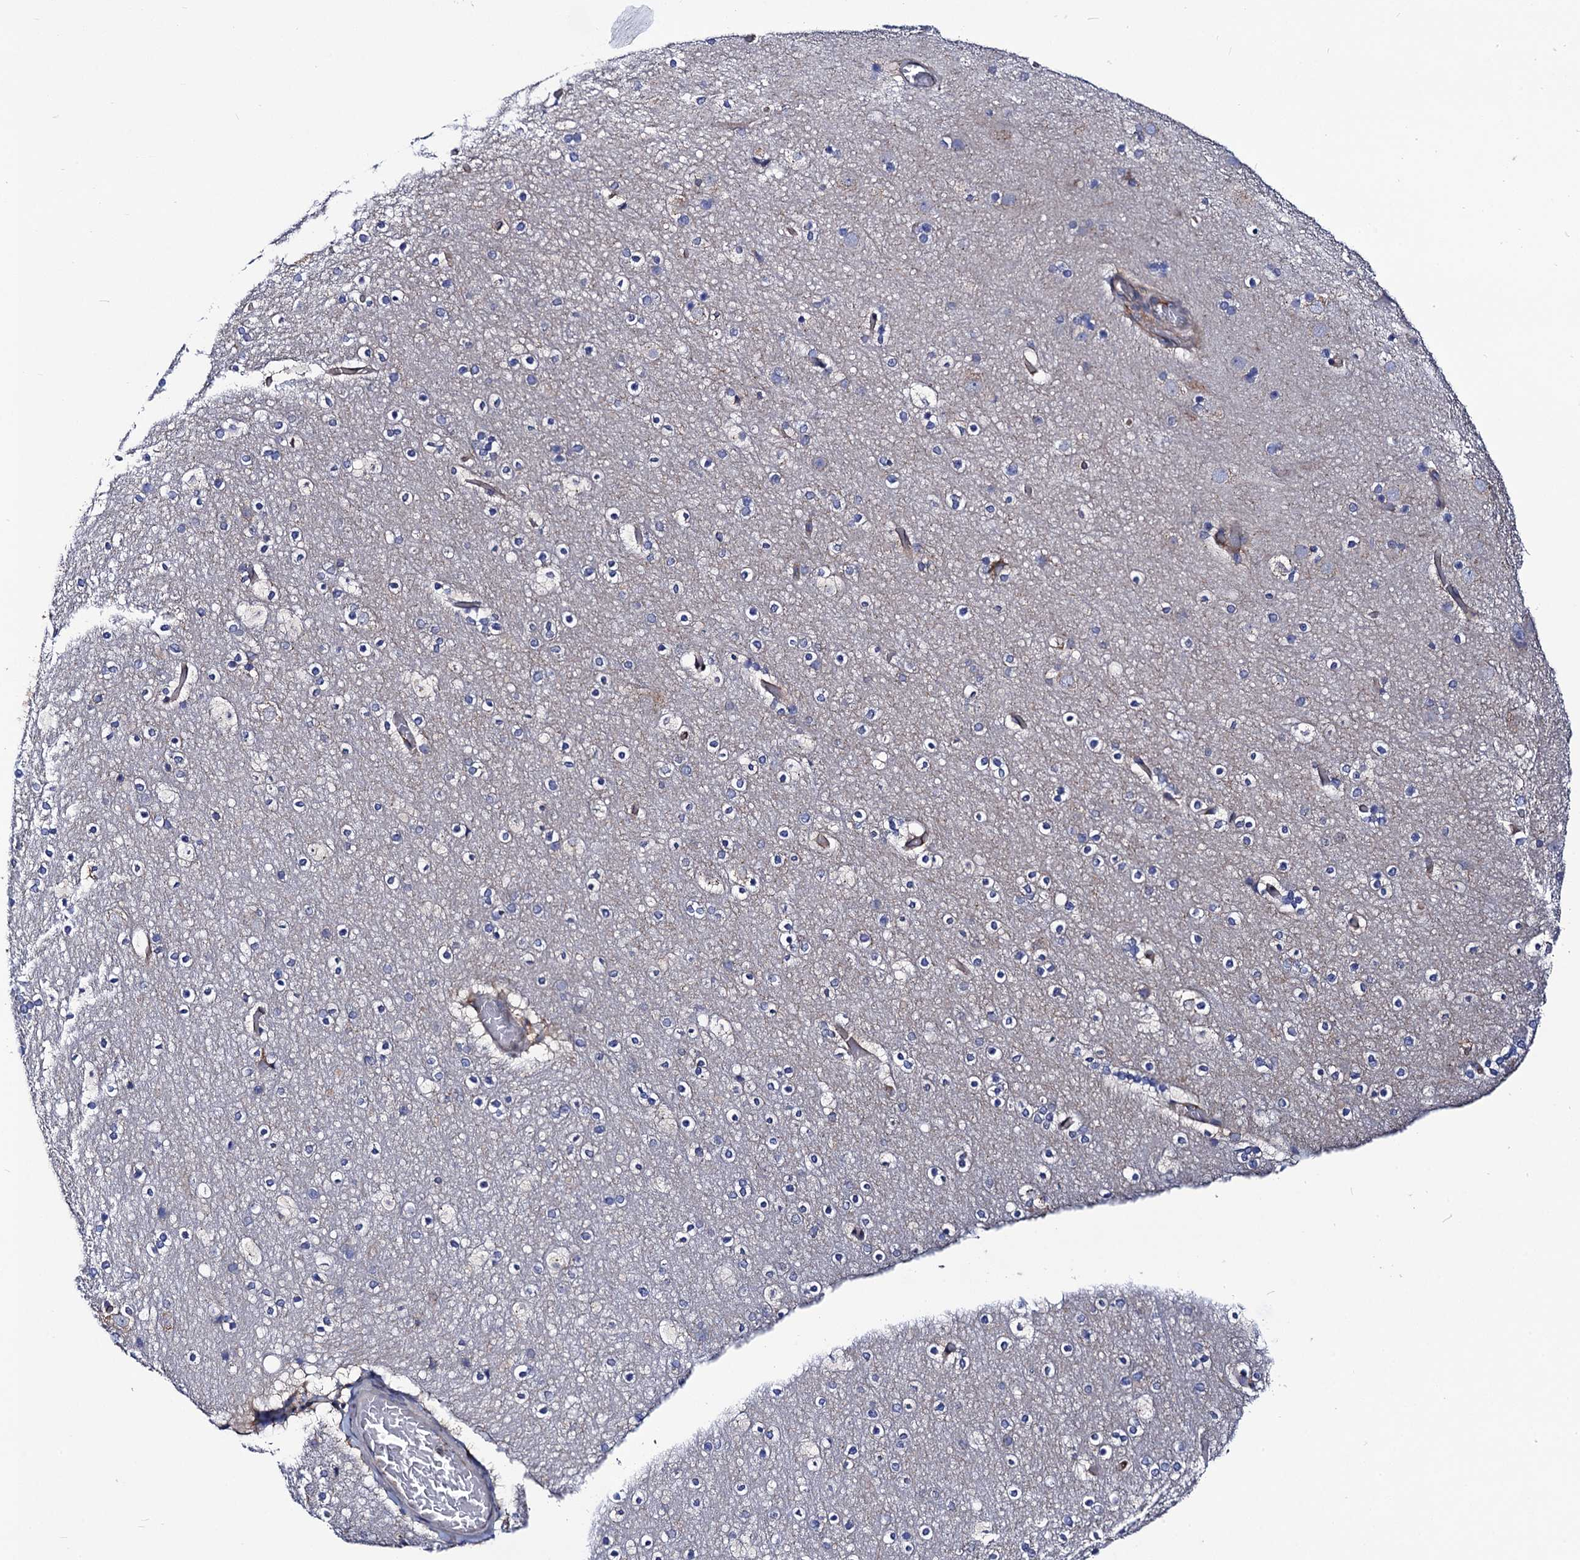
{"staining": {"intensity": "weak", "quantity": ">75%", "location": "cytoplasmic/membranous"}, "tissue": "cerebral cortex", "cell_type": "Endothelial cells", "image_type": "normal", "snomed": [{"axis": "morphology", "description": "Normal tissue, NOS"}, {"axis": "topography", "description": "Cerebral cortex"}], "caption": "Immunohistochemical staining of normal cerebral cortex reveals weak cytoplasmic/membranous protein positivity in approximately >75% of endothelial cells.", "gene": "DYDC1", "patient": {"sex": "male", "age": 57}}